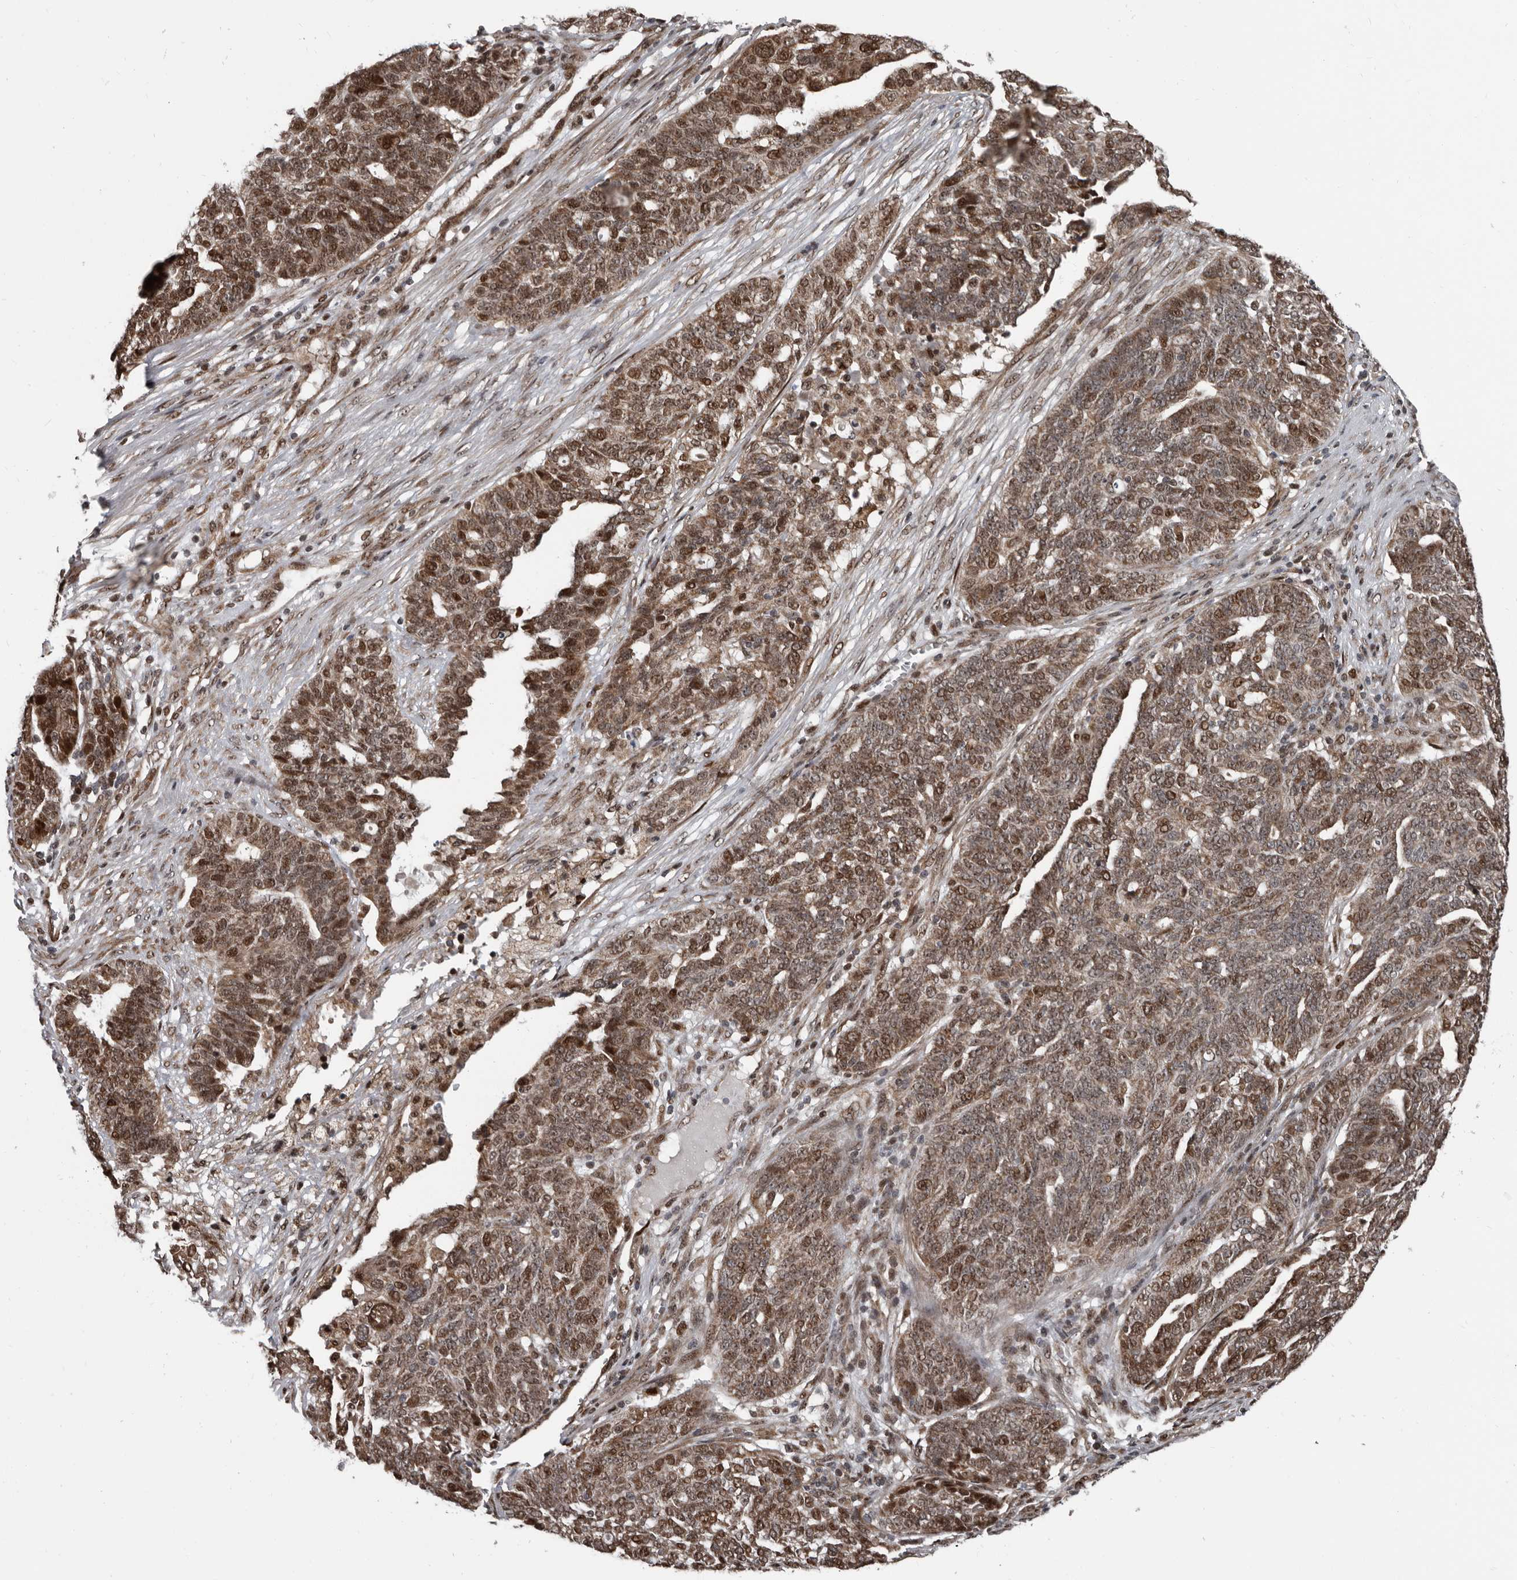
{"staining": {"intensity": "moderate", "quantity": "25%-75%", "location": "nuclear"}, "tissue": "ovarian cancer", "cell_type": "Tumor cells", "image_type": "cancer", "snomed": [{"axis": "morphology", "description": "Cystadenocarcinoma, serous, NOS"}, {"axis": "topography", "description": "Ovary"}], "caption": "Immunohistochemical staining of serous cystadenocarcinoma (ovarian) displays moderate nuclear protein staining in approximately 25%-75% of tumor cells.", "gene": "CHD1L", "patient": {"sex": "female", "age": 59}}